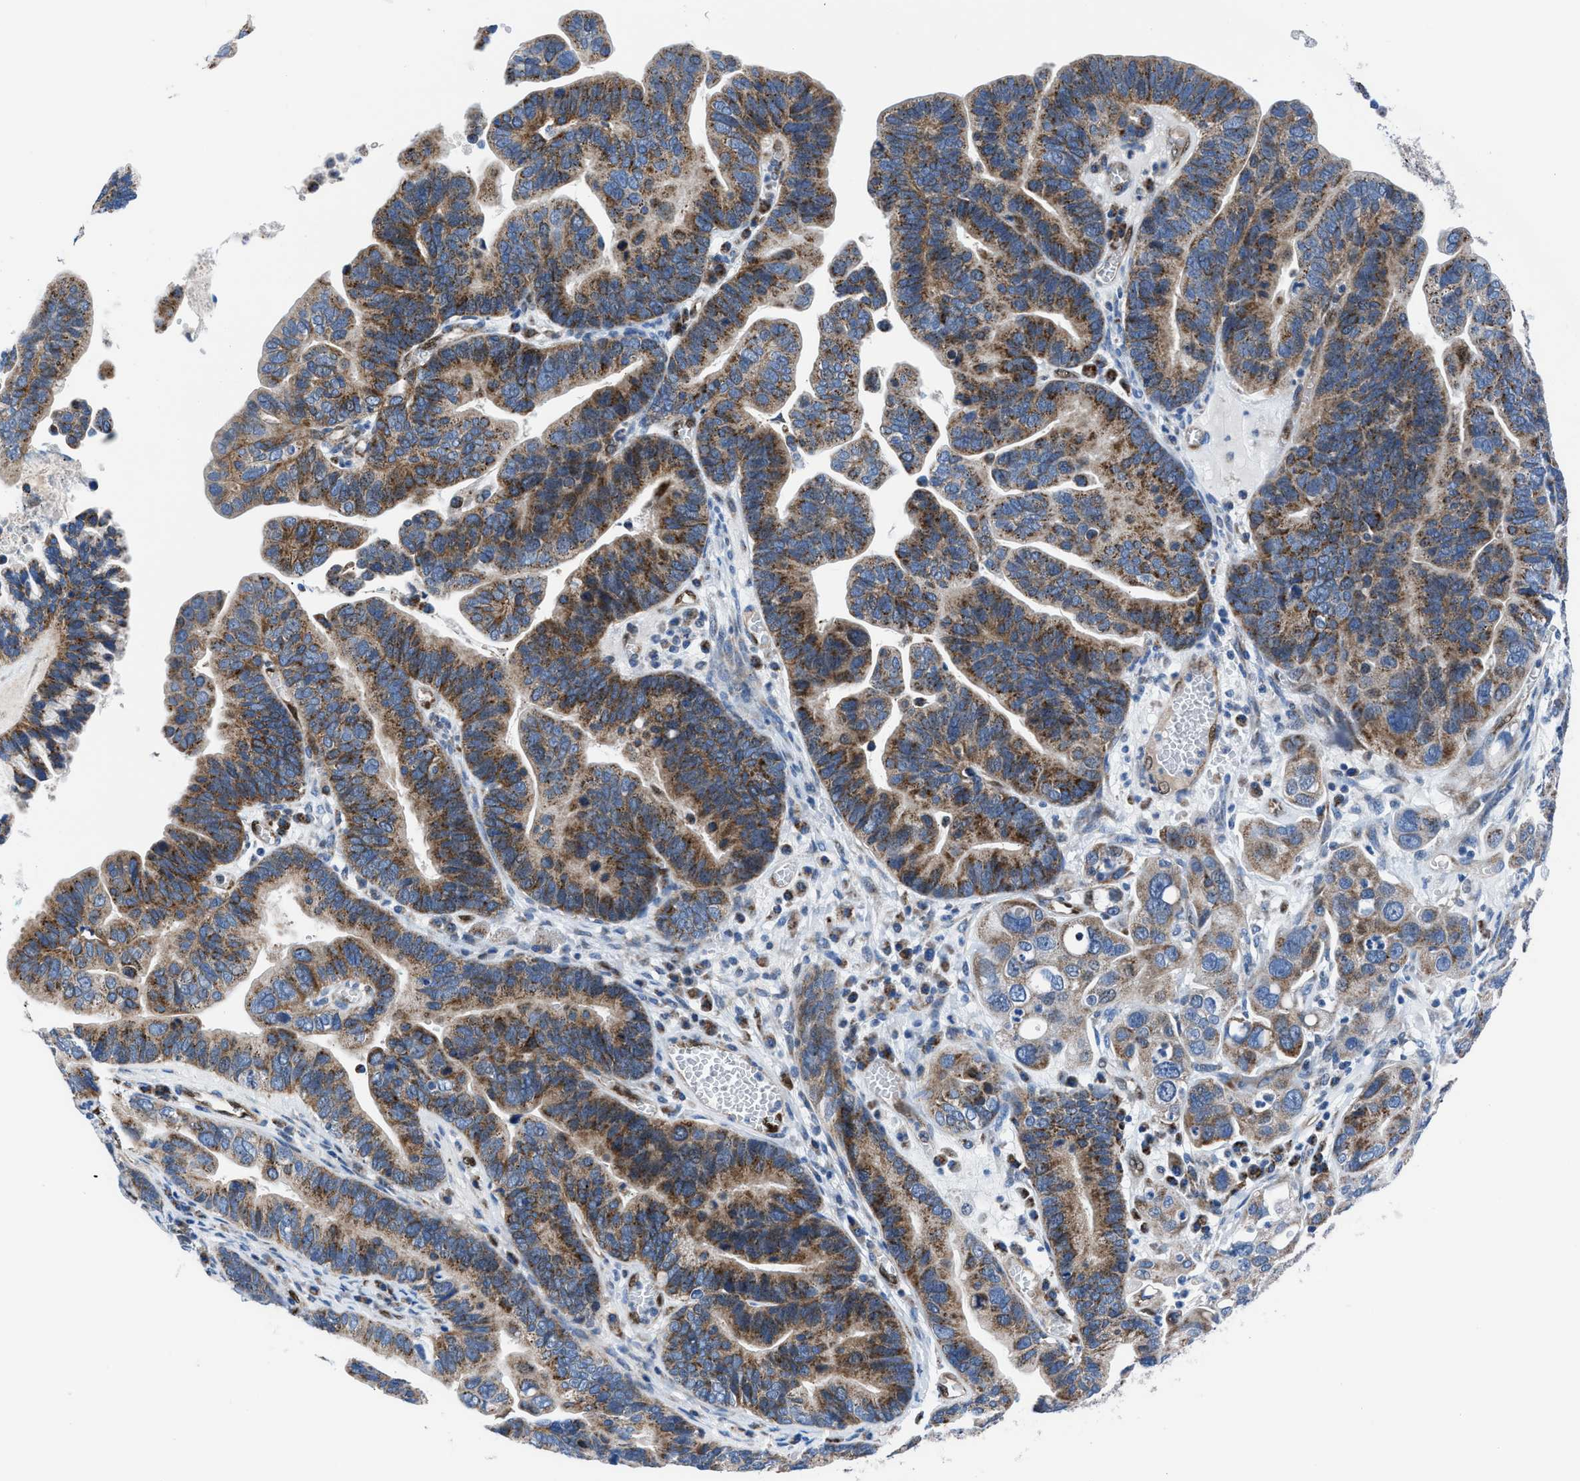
{"staining": {"intensity": "moderate", "quantity": ">75%", "location": "cytoplasmic/membranous"}, "tissue": "ovarian cancer", "cell_type": "Tumor cells", "image_type": "cancer", "snomed": [{"axis": "morphology", "description": "Cystadenocarcinoma, serous, NOS"}, {"axis": "topography", "description": "Ovary"}], "caption": "Immunohistochemical staining of ovarian cancer (serous cystadenocarcinoma) demonstrates medium levels of moderate cytoplasmic/membranous protein expression in approximately >75% of tumor cells. (Brightfield microscopy of DAB IHC at high magnification).", "gene": "LMO2", "patient": {"sex": "female", "age": 56}}